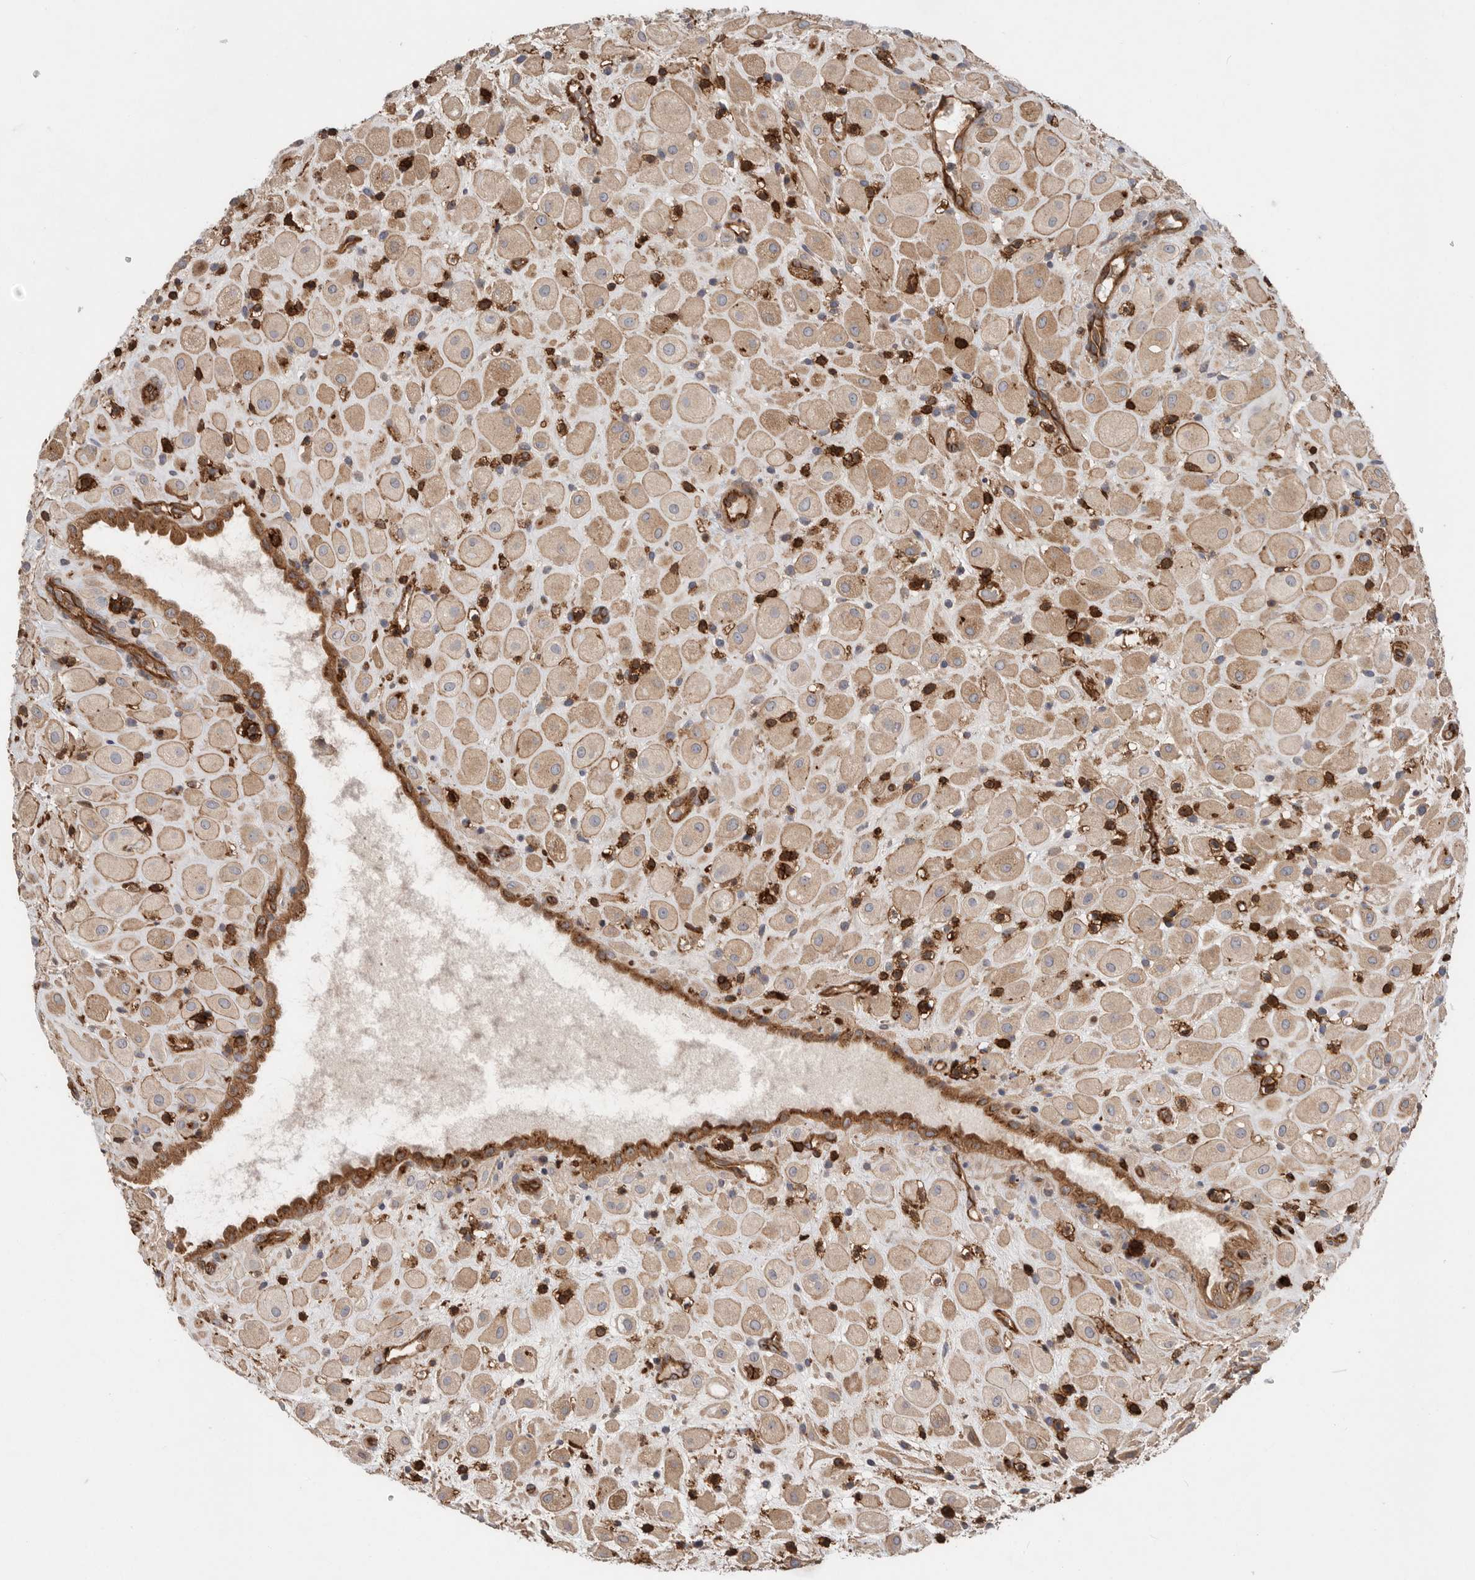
{"staining": {"intensity": "moderate", "quantity": ">75%", "location": "cytoplasmic/membranous"}, "tissue": "placenta", "cell_type": "Decidual cells", "image_type": "normal", "snomed": [{"axis": "morphology", "description": "Normal tissue, NOS"}, {"axis": "topography", "description": "Placenta"}], "caption": "Immunohistochemistry (IHC) image of benign placenta: human placenta stained using IHC reveals medium levels of moderate protein expression localized specifically in the cytoplasmic/membranous of decidual cells, appearing as a cytoplasmic/membranous brown color.", "gene": "PRKCH", "patient": {"sex": "female", "age": 35}}